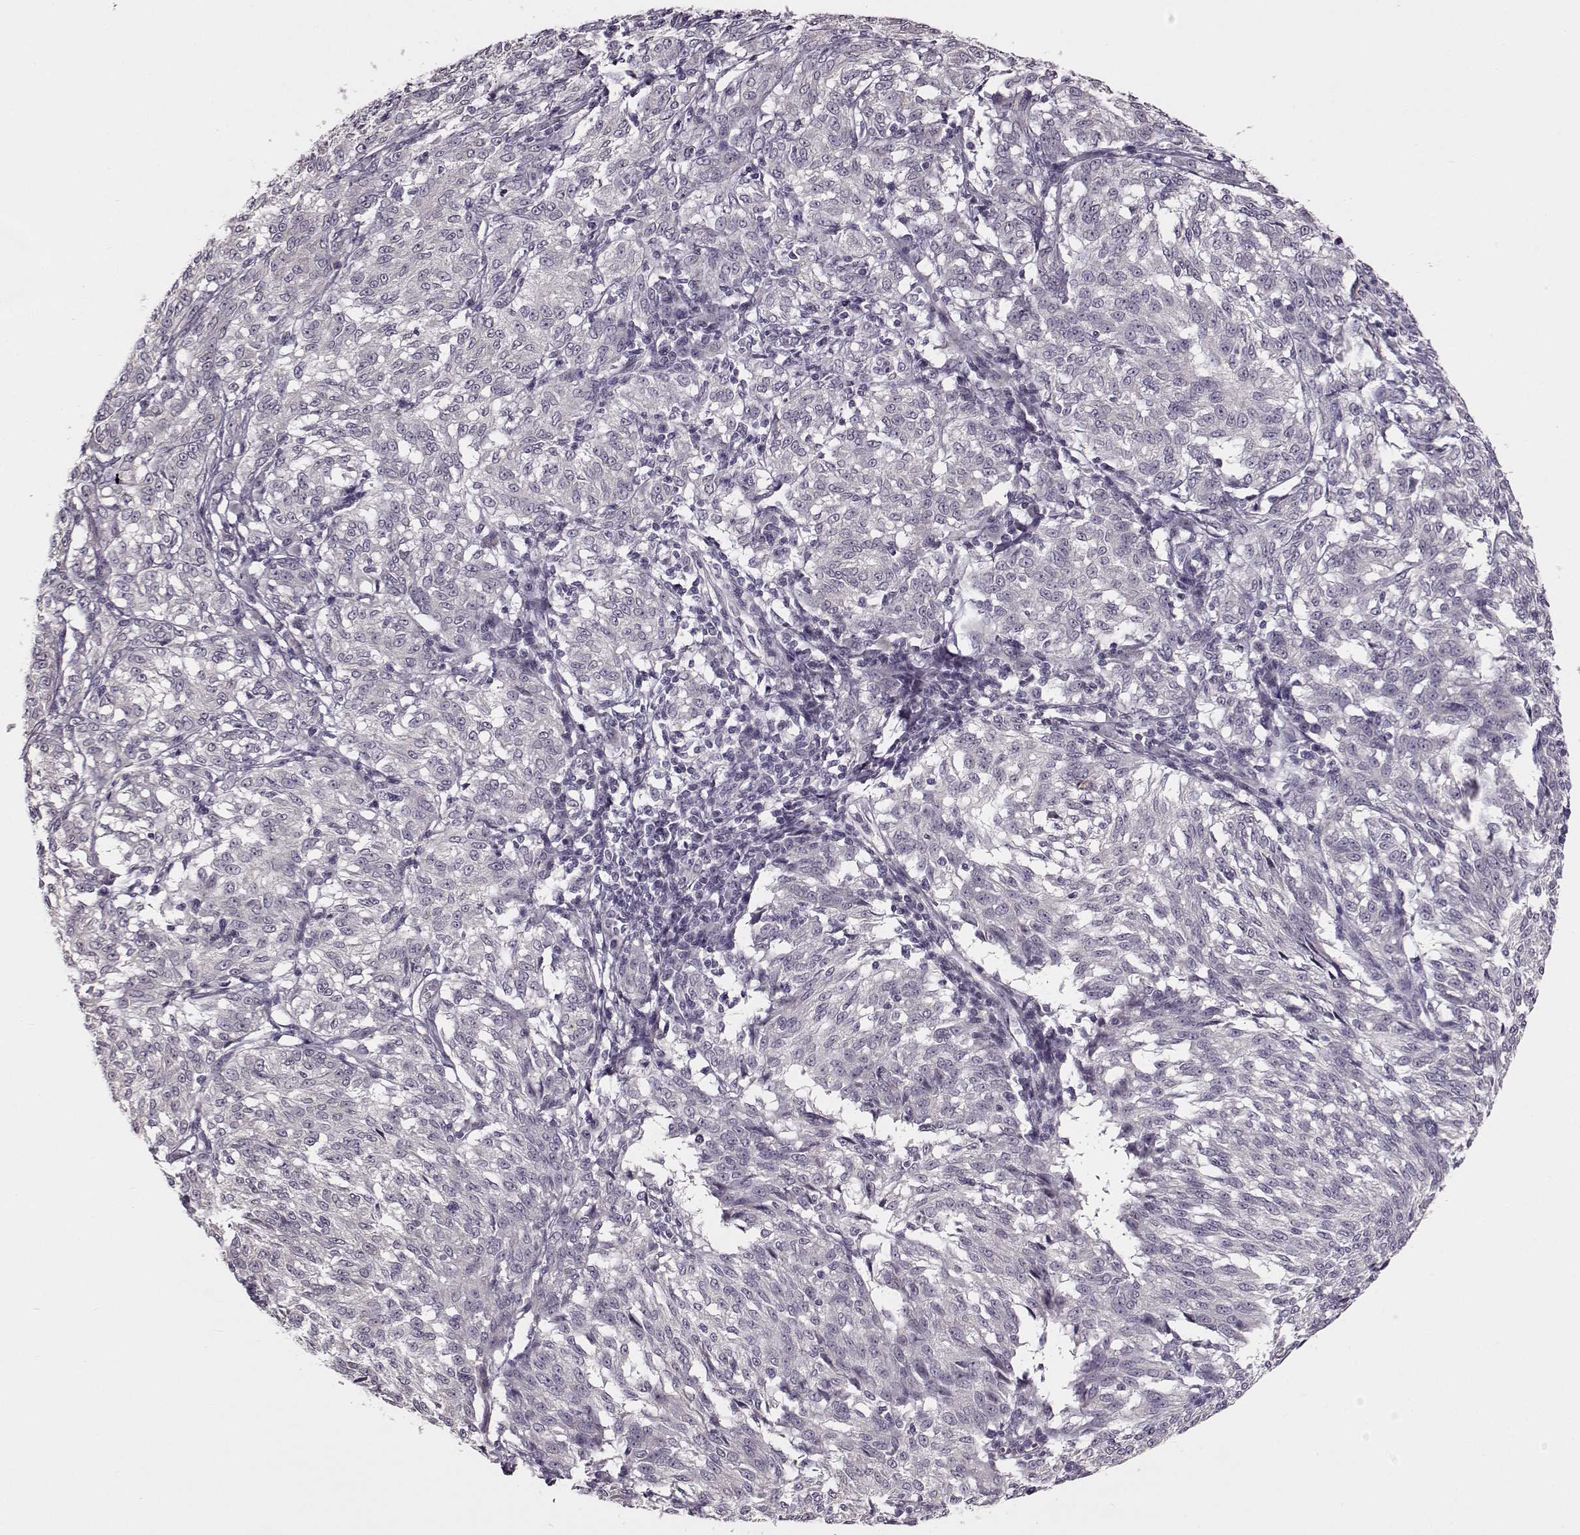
{"staining": {"intensity": "negative", "quantity": "none", "location": "none"}, "tissue": "melanoma", "cell_type": "Tumor cells", "image_type": "cancer", "snomed": [{"axis": "morphology", "description": "Malignant melanoma, NOS"}, {"axis": "topography", "description": "Skin"}], "caption": "Tumor cells show no significant expression in malignant melanoma.", "gene": "MAP6D1", "patient": {"sex": "female", "age": 72}}